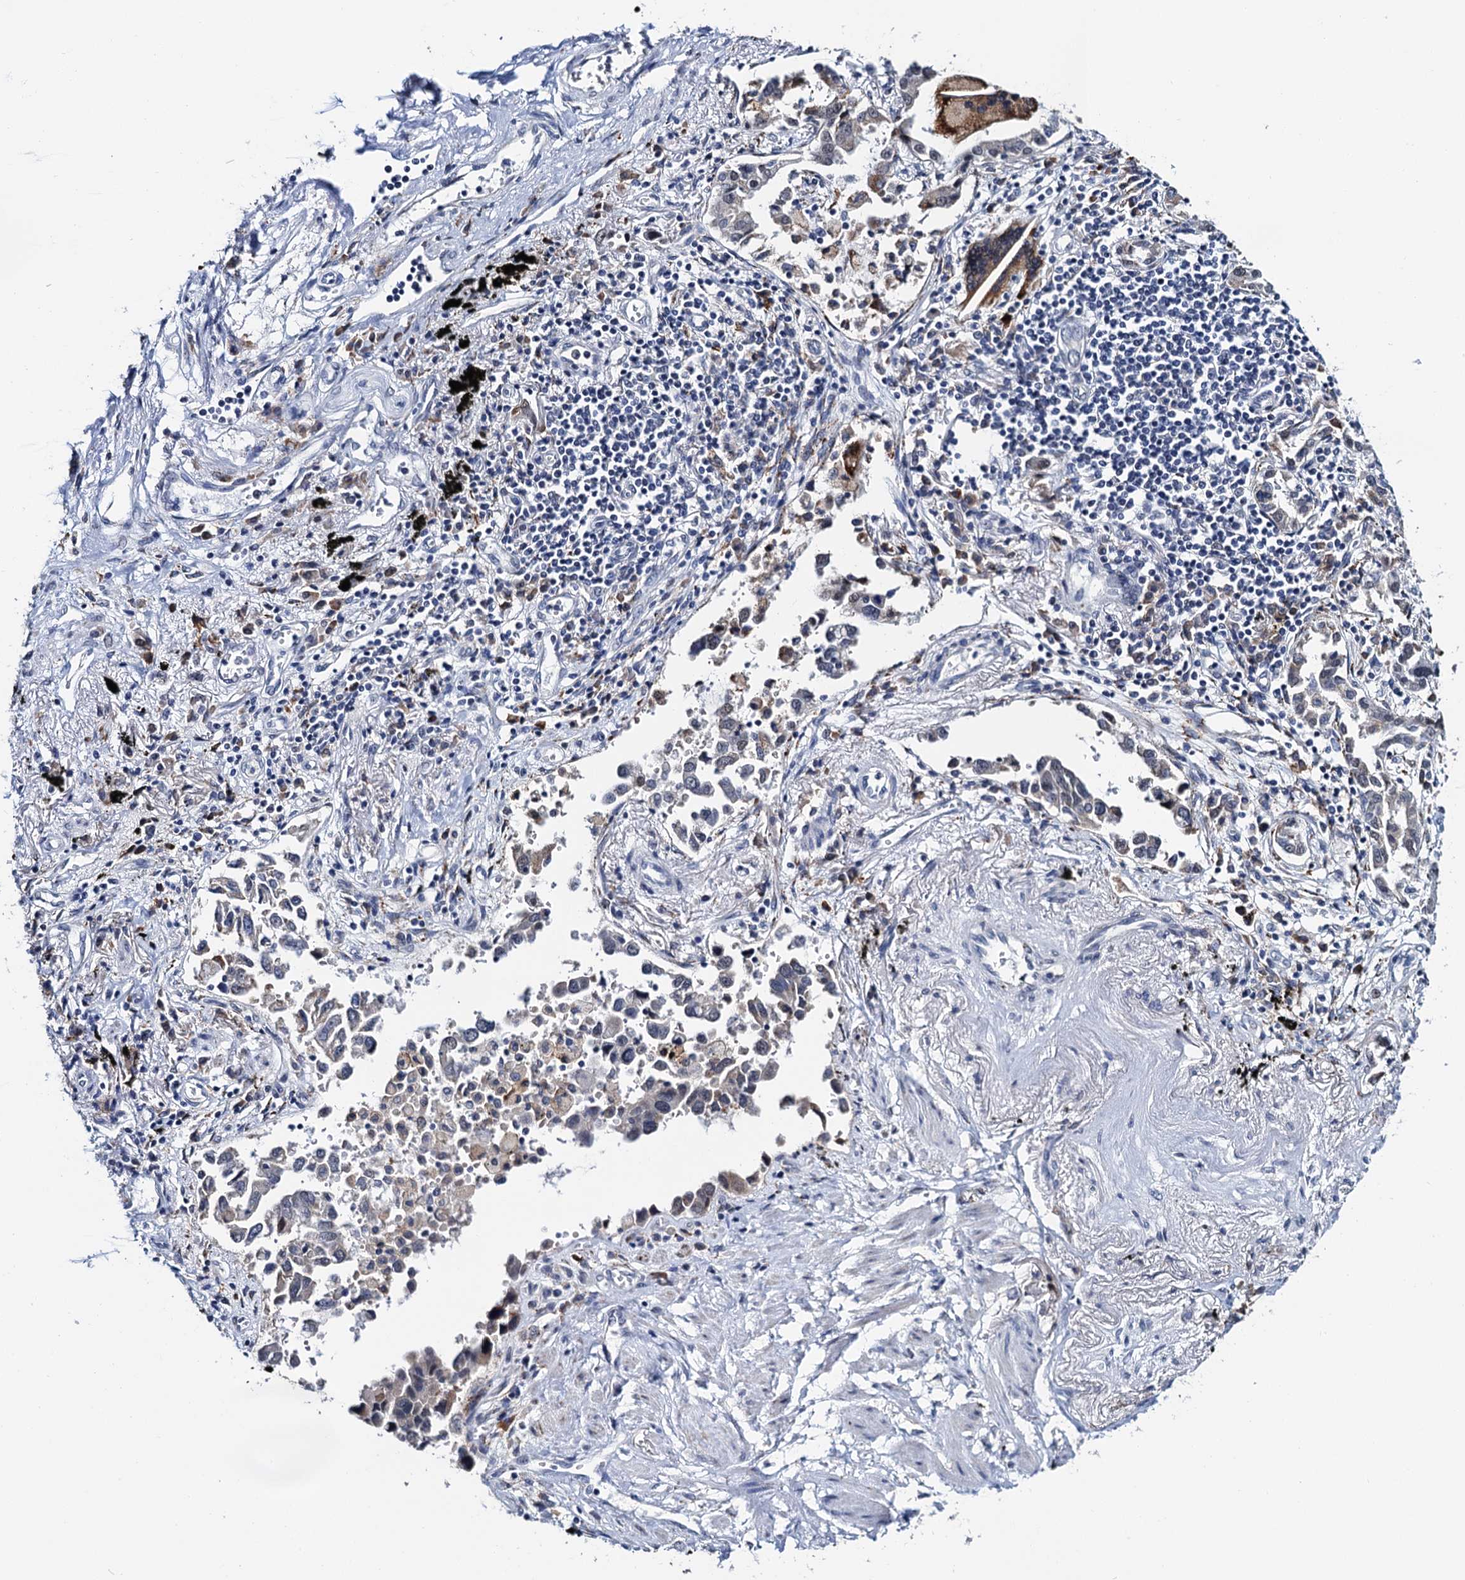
{"staining": {"intensity": "weak", "quantity": "<25%", "location": "cytoplasmic/membranous"}, "tissue": "lung cancer", "cell_type": "Tumor cells", "image_type": "cancer", "snomed": [{"axis": "morphology", "description": "Adenocarcinoma, NOS"}, {"axis": "topography", "description": "Lung"}], "caption": "Immunohistochemistry photomicrograph of human lung adenocarcinoma stained for a protein (brown), which shows no positivity in tumor cells.", "gene": "SLC7A10", "patient": {"sex": "male", "age": 67}}